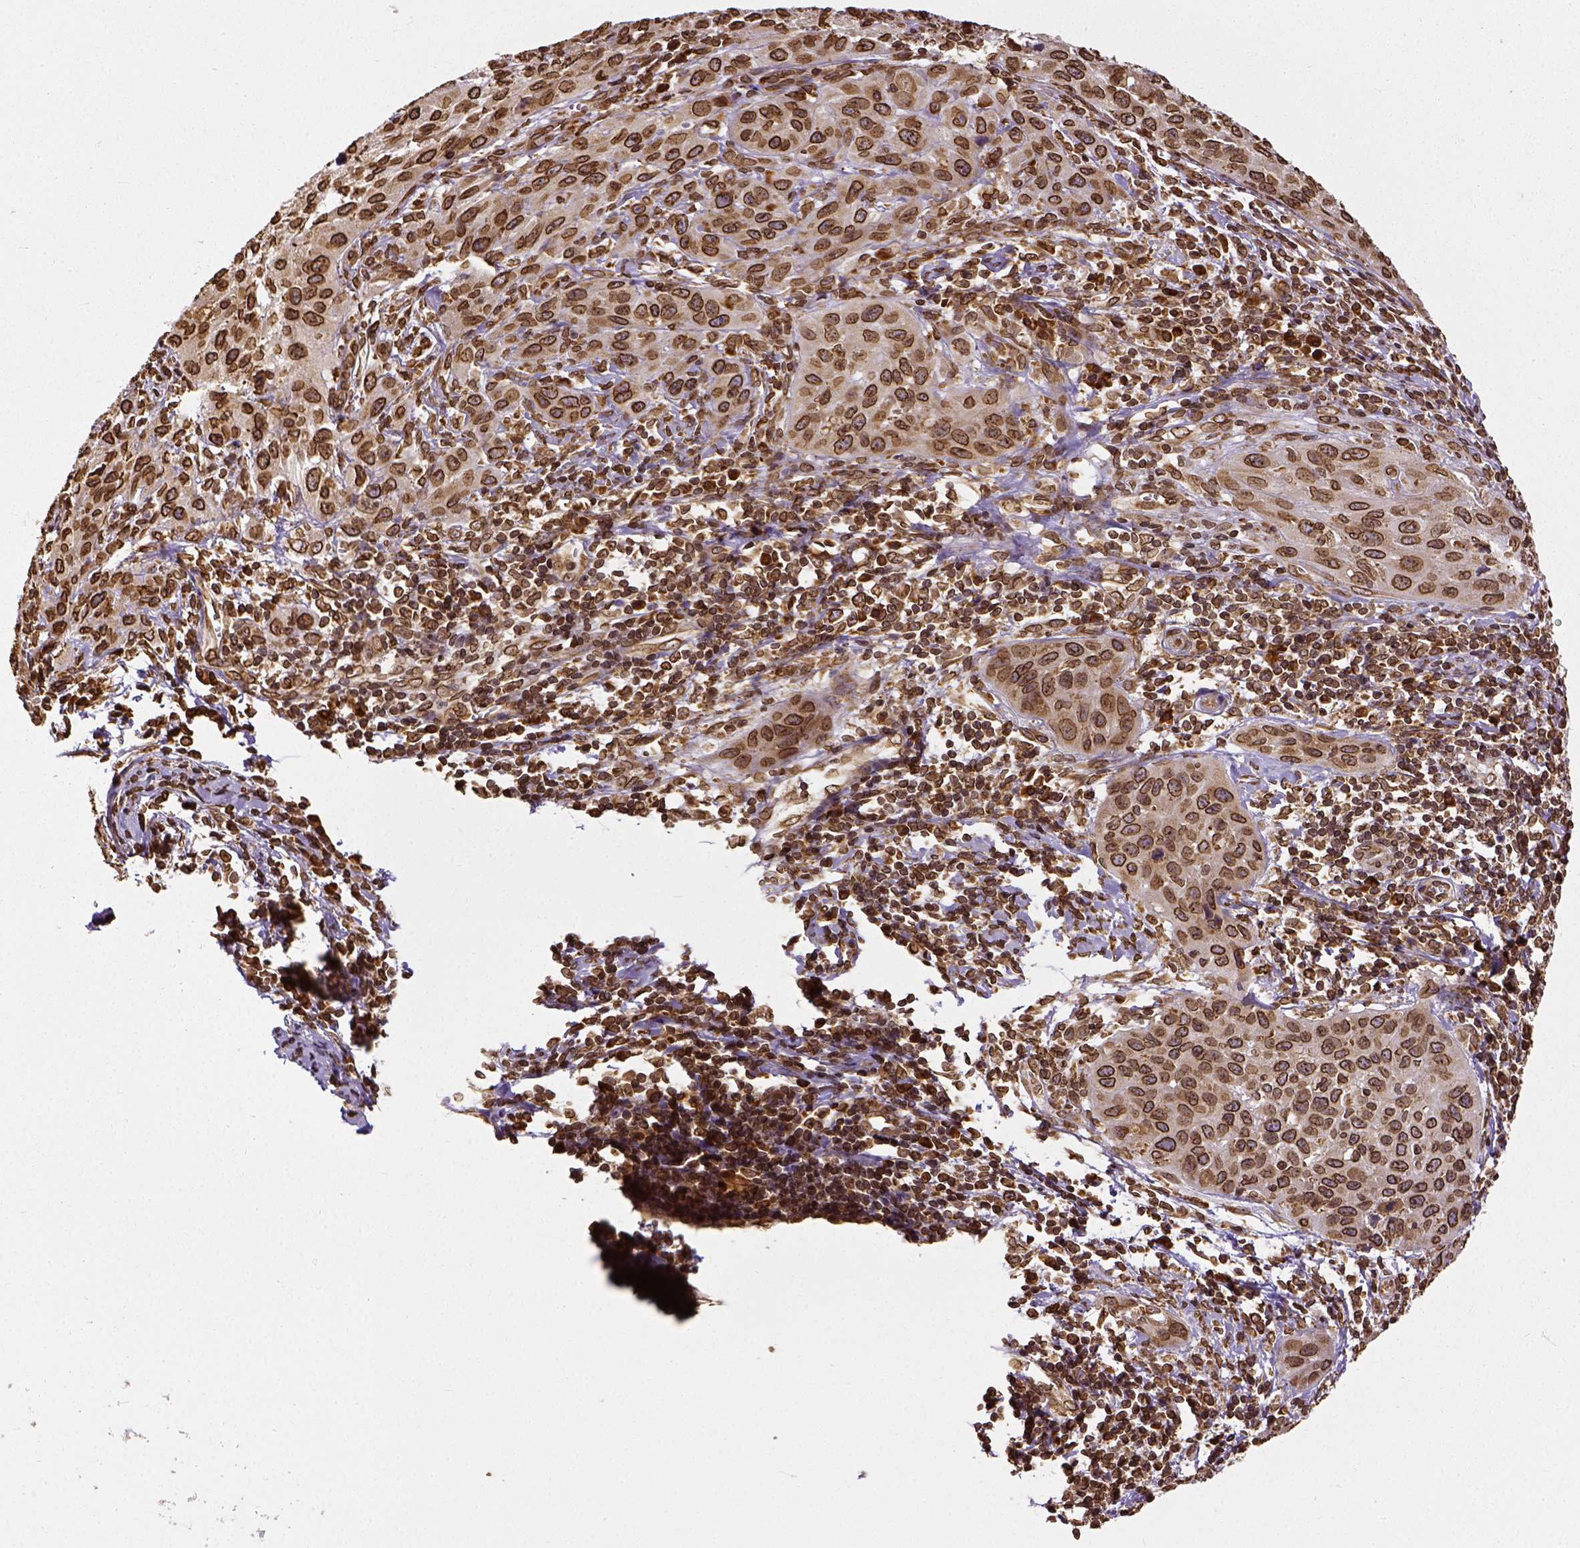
{"staining": {"intensity": "strong", "quantity": ">75%", "location": "cytoplasmic/membranous,nuclear"}, "tissue": "cervical cancer", "cell_type": "Tumor cells", "image_type": "cancer", "snomed": [{"axis": "morphology", "description": "Normal tissue, NOS"}, {"axis": "morphology", "description": "Squamous cell carcinoma, NOS"}, {"axis": "topography", "description": "Cervix"}], "caption": "A brown stain labels strong cytoplasmic/membranous and nuclear expression of a protein in human squamous cell carcinoma (cervical) tumor cells.", "gene": "MTDH", "patient": {"sex": "female", "age": 51}}